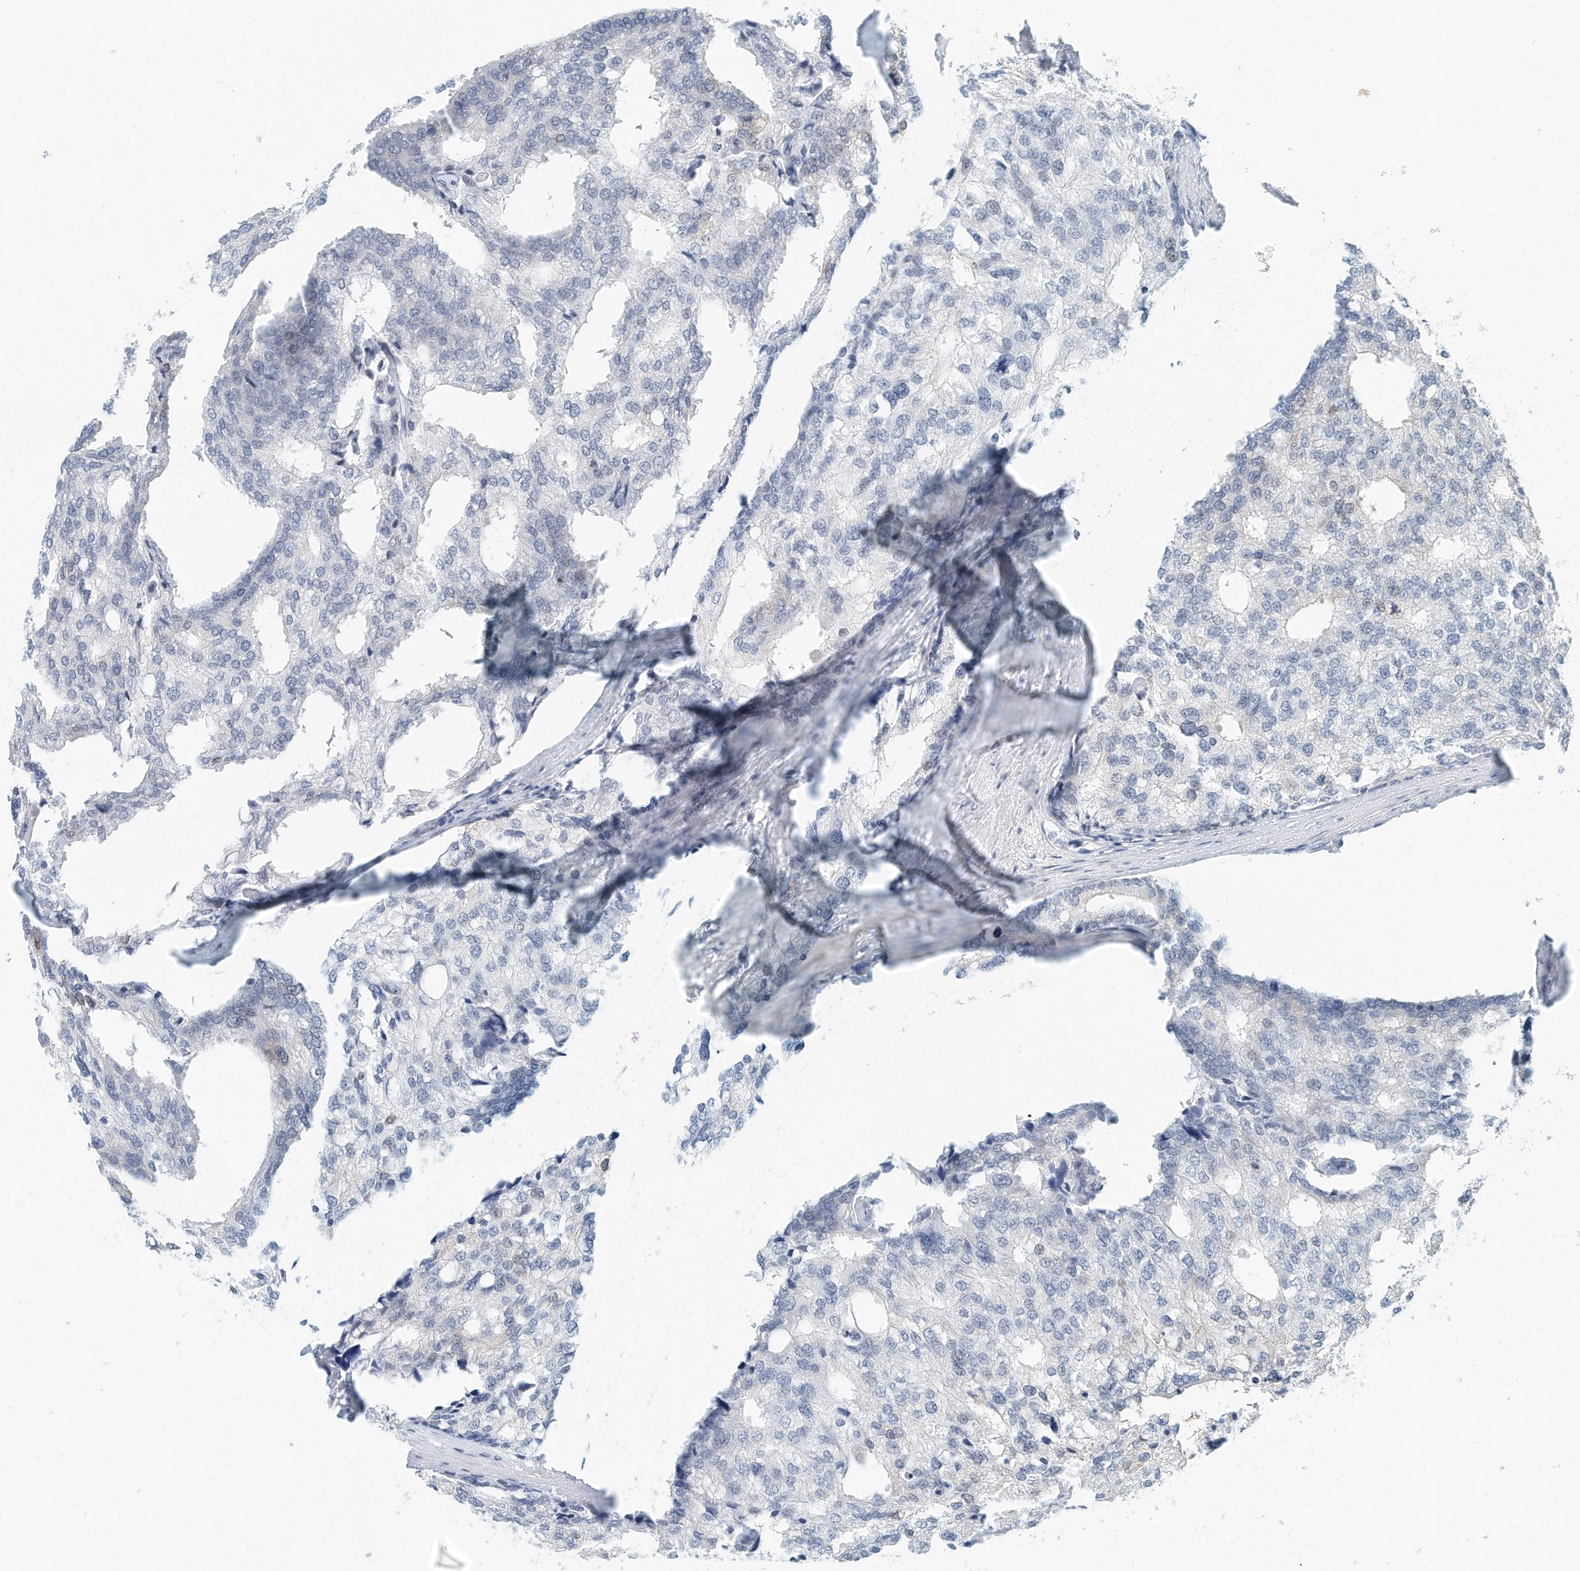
{"staining": {"intensity": "negative", "quantity": "none", "location": "none"}, "tissue": "prostate cancer", "cell_type": "Tumor cells", "image_type": "cancer", "snomed": [{"axis": "morphology", "description": "Adenocarcinoma, High grade"}, {"axis": "topography", "description": "Prostate"}], "caption": "IHC of prostate adenocarcinoma (high-grade) reveals no expression in tumor cells.", "gene": "ARHGAP28", "patient": {"sex": "male", "age": 50}}